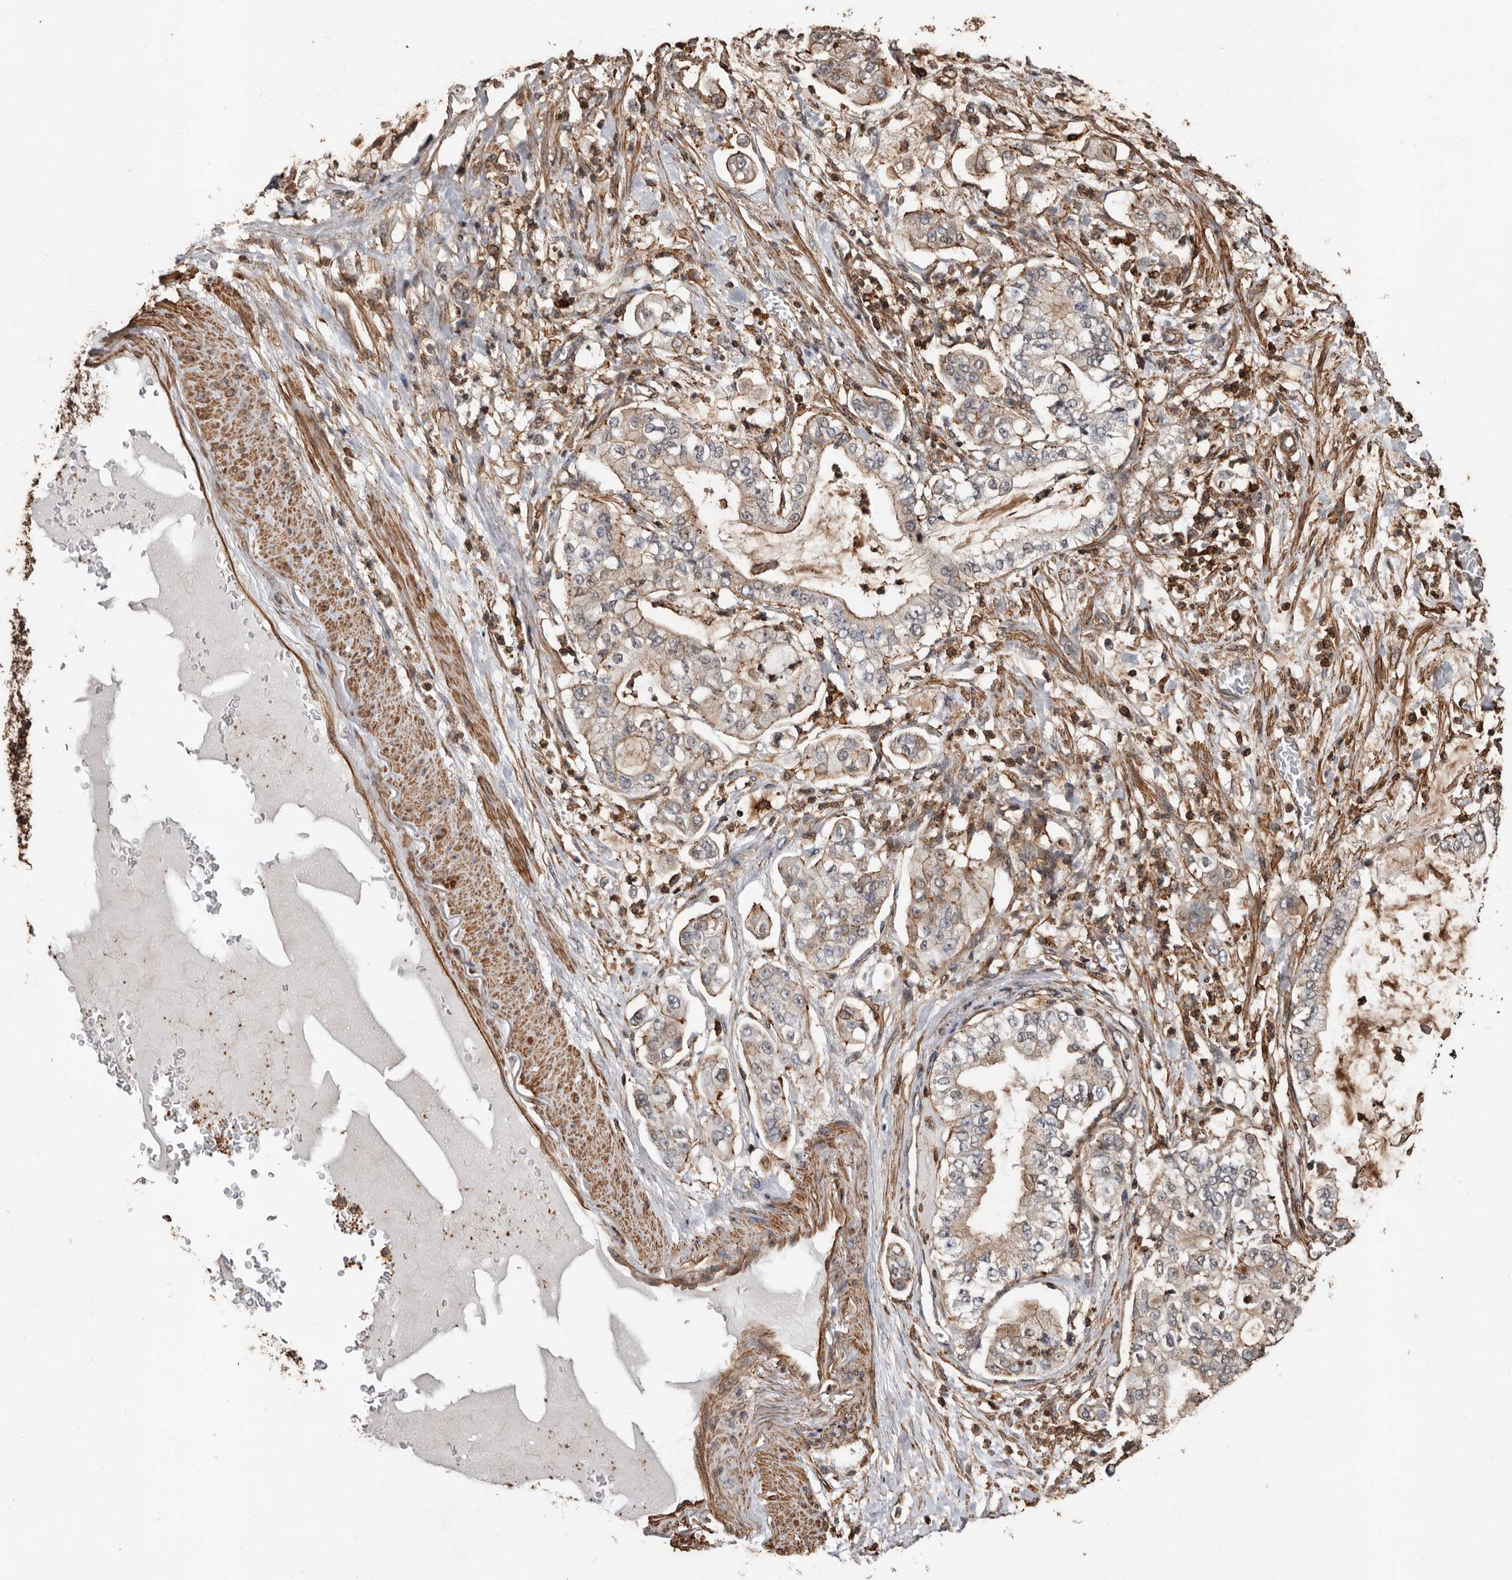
{"staining": {"intensity": "weak", "quantity": ">75%", "location": "cytoplasmic/membranous"}, "tissue": "stomach cancer", "cell_type": "Tumor cells", "image_type": "cancer", "snomed": [{"axis": "morphology", "description": "Adenocarcinoma, NOS"}, {"axis": "topography", "description": "Stomach"}], "caption": "DAB (3,3'-diaminobenzidine) immunohistochemical staining of human adenocarcinoma (stomach) shows weak cytoplasmic/membranous protein expression in about >75% of tumor cells.", "gene": "GSK3A", "patient": {"sex": "male", "age": 76}}